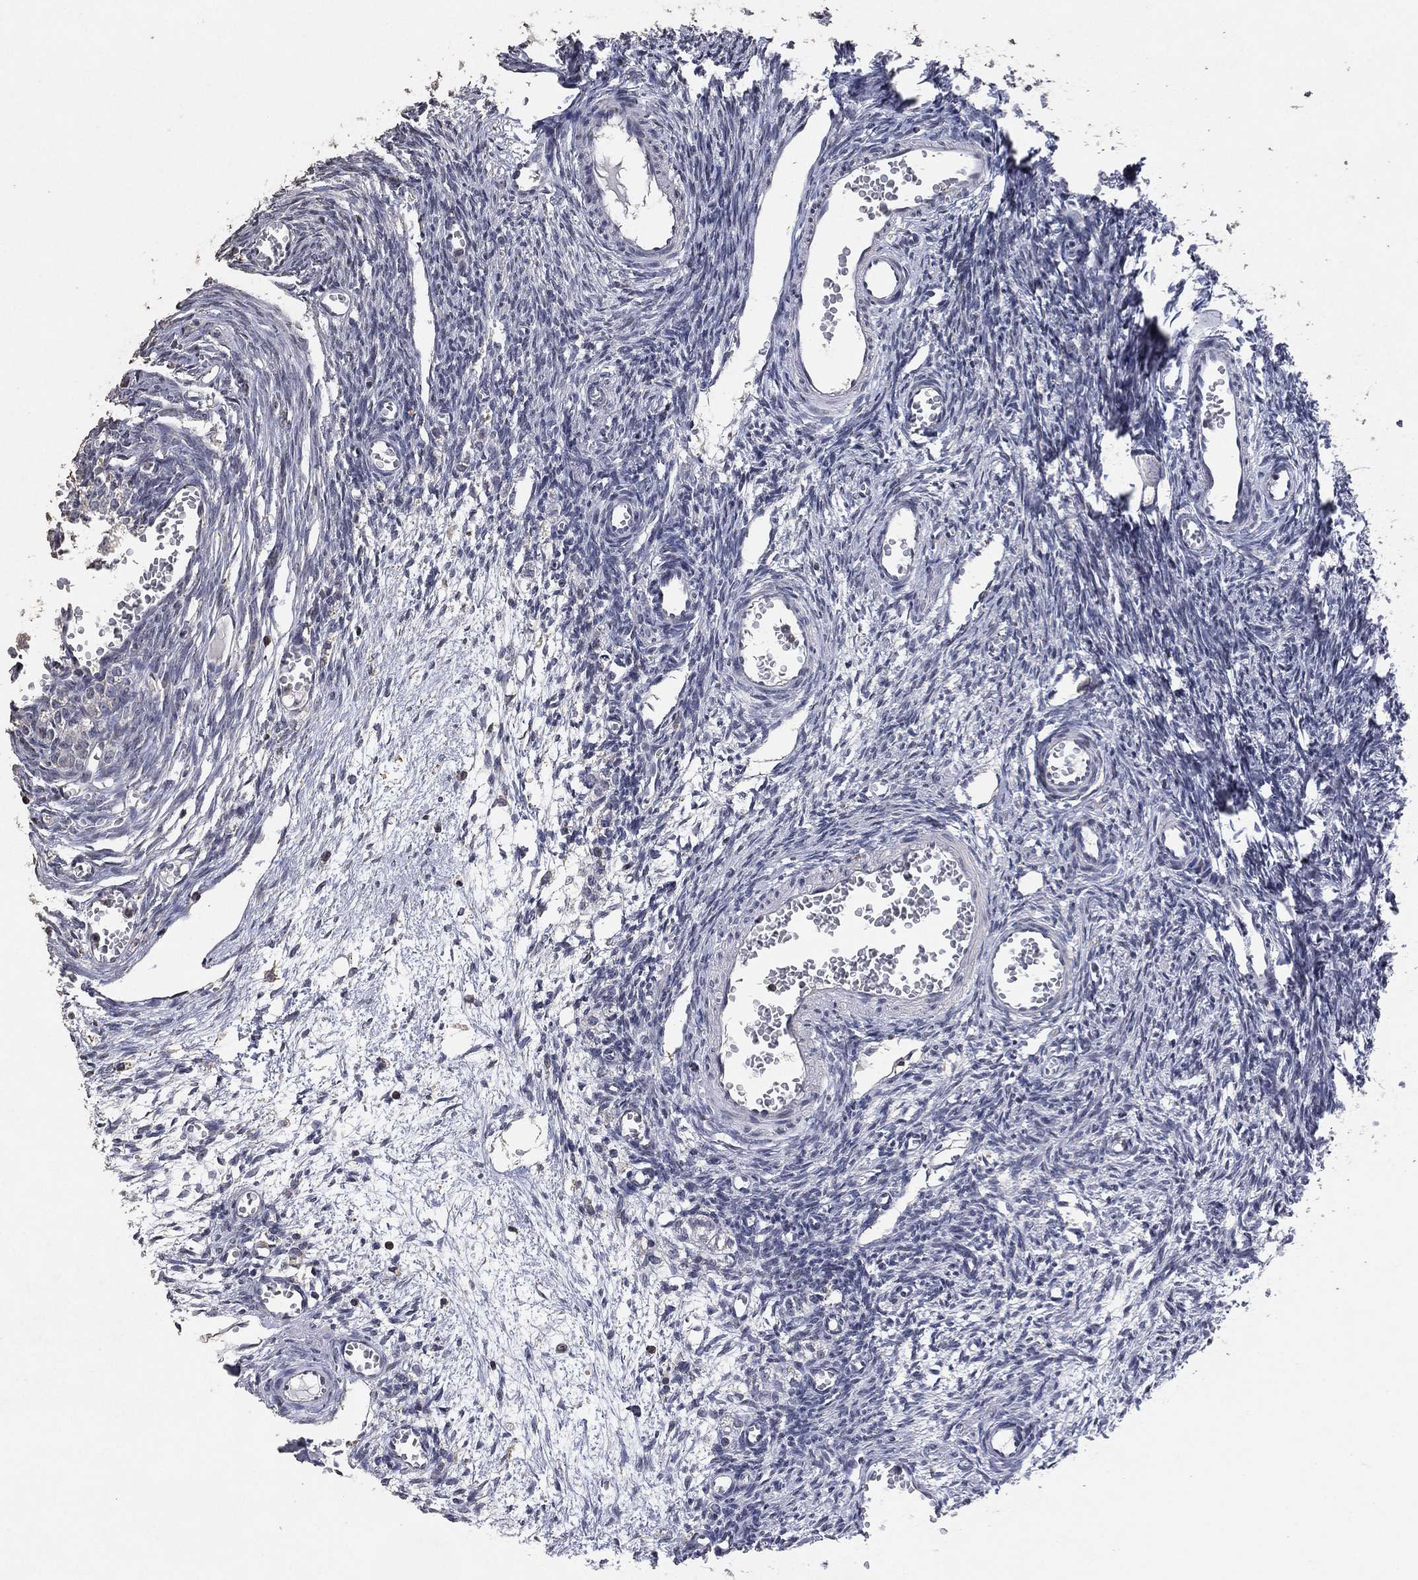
{"staining": {"intensity": "moderate", "quantity": "<25%", "location": "cytoplasmic/membranous"}, "tissue": "ovary", "cell_type": "Follicle cells", "image_type": "normal", "snomed": [{"axis": "morphology", "description": "Normal tissue, NOS"}, {"axis": "topography", "description": "Ovary"}], "caption": "A micrograph showing moderate cytoplasmic/membranous staining in approximately <25% of follicle cells in unremarkable ovary, as visualized by brown immunohistochemical staining.", "gene": "ADPRHL1", "patient": {"sex": "female", "age": 27}}